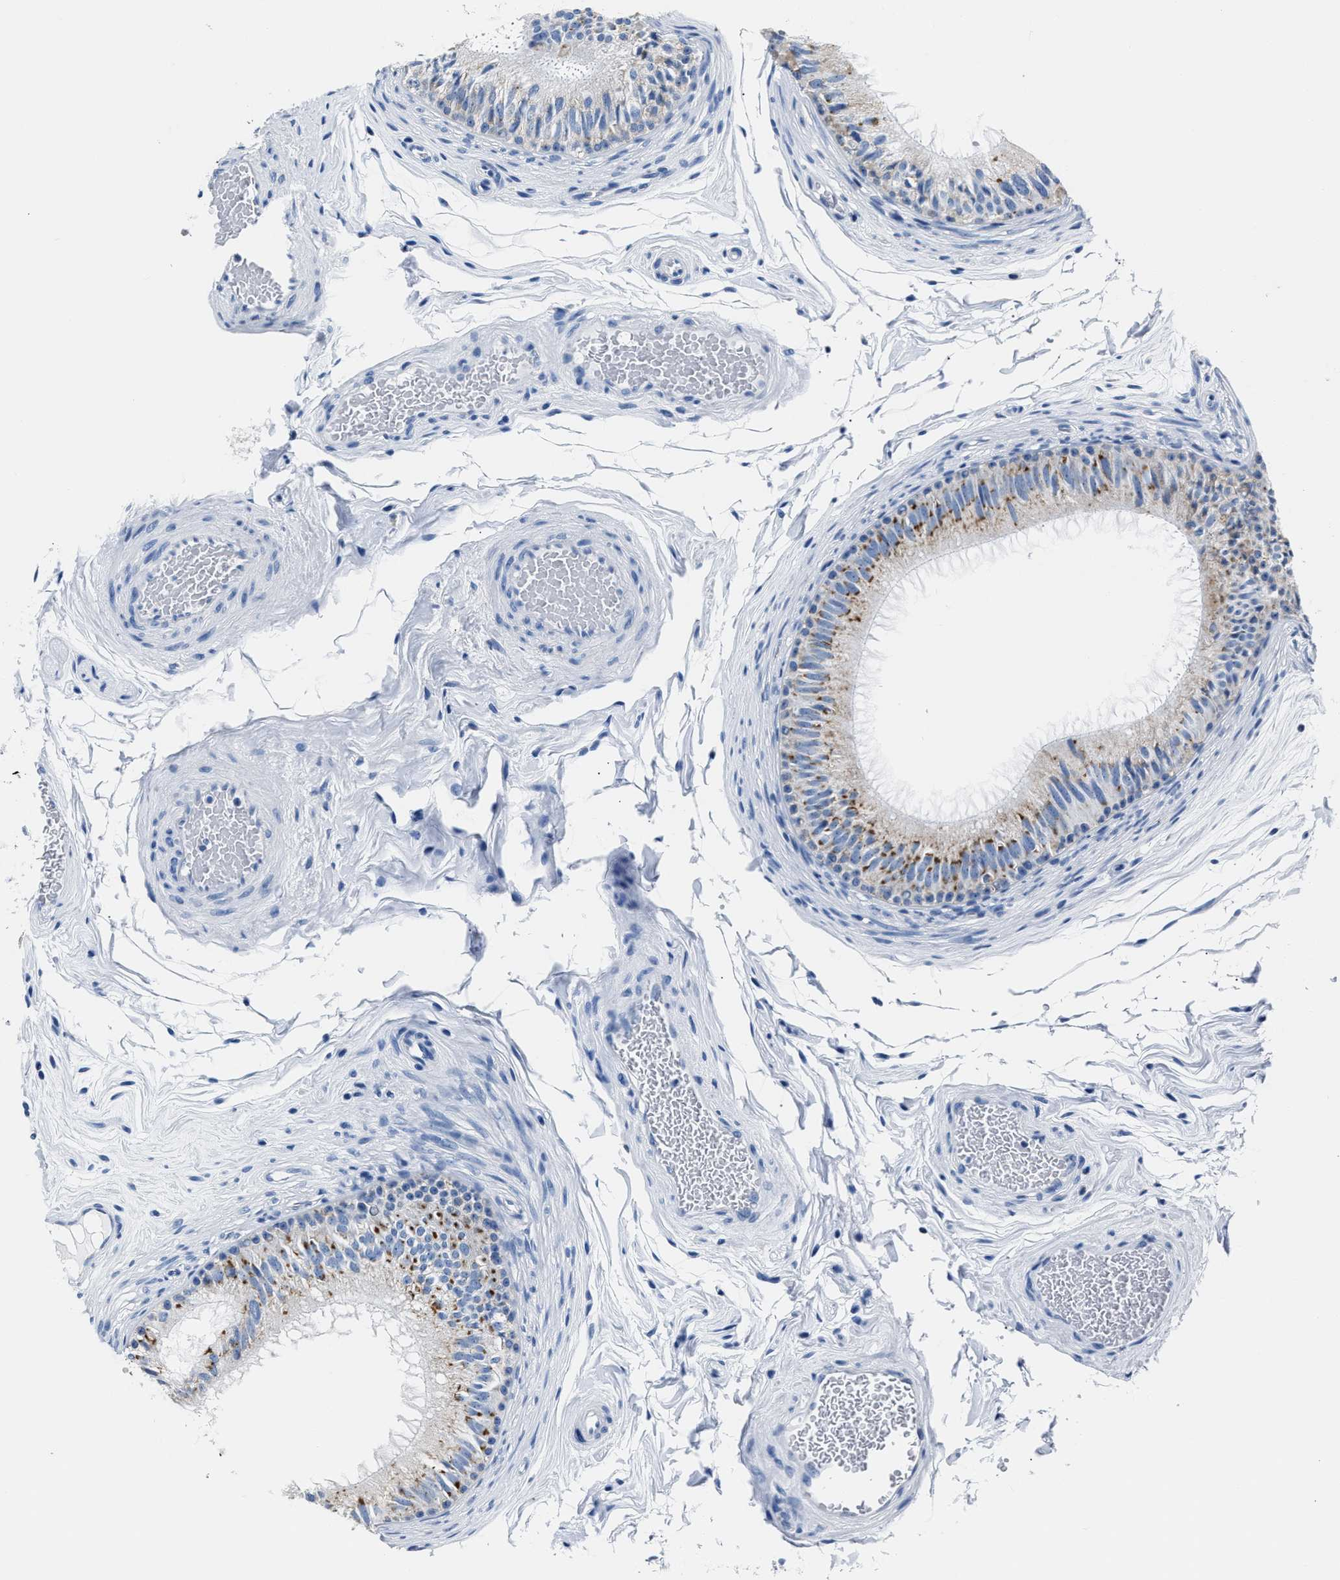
{"staining": {"intensity": "moderate", "quantity": "<25%", "location": "cytoplasmic/membranous"}, "tissue": "epididymis", "cell_type": "Glandular cells", "image_type": "normal", "snomed": [{"axis": "morphology", "description": "Normal tissue, NOS"}, {"axis": "topography", "description": "Testis"}, {"axis": "topography", "description": "Epididymis"}], "caption": "Immunohistochemical staining of benign human epididymis reveals low levels of moderate cytoplasmic/membranous positivity in about <25% of glandular cells.", "gene": "AMACR", "patient": {"sex": "male", "age": 36}}